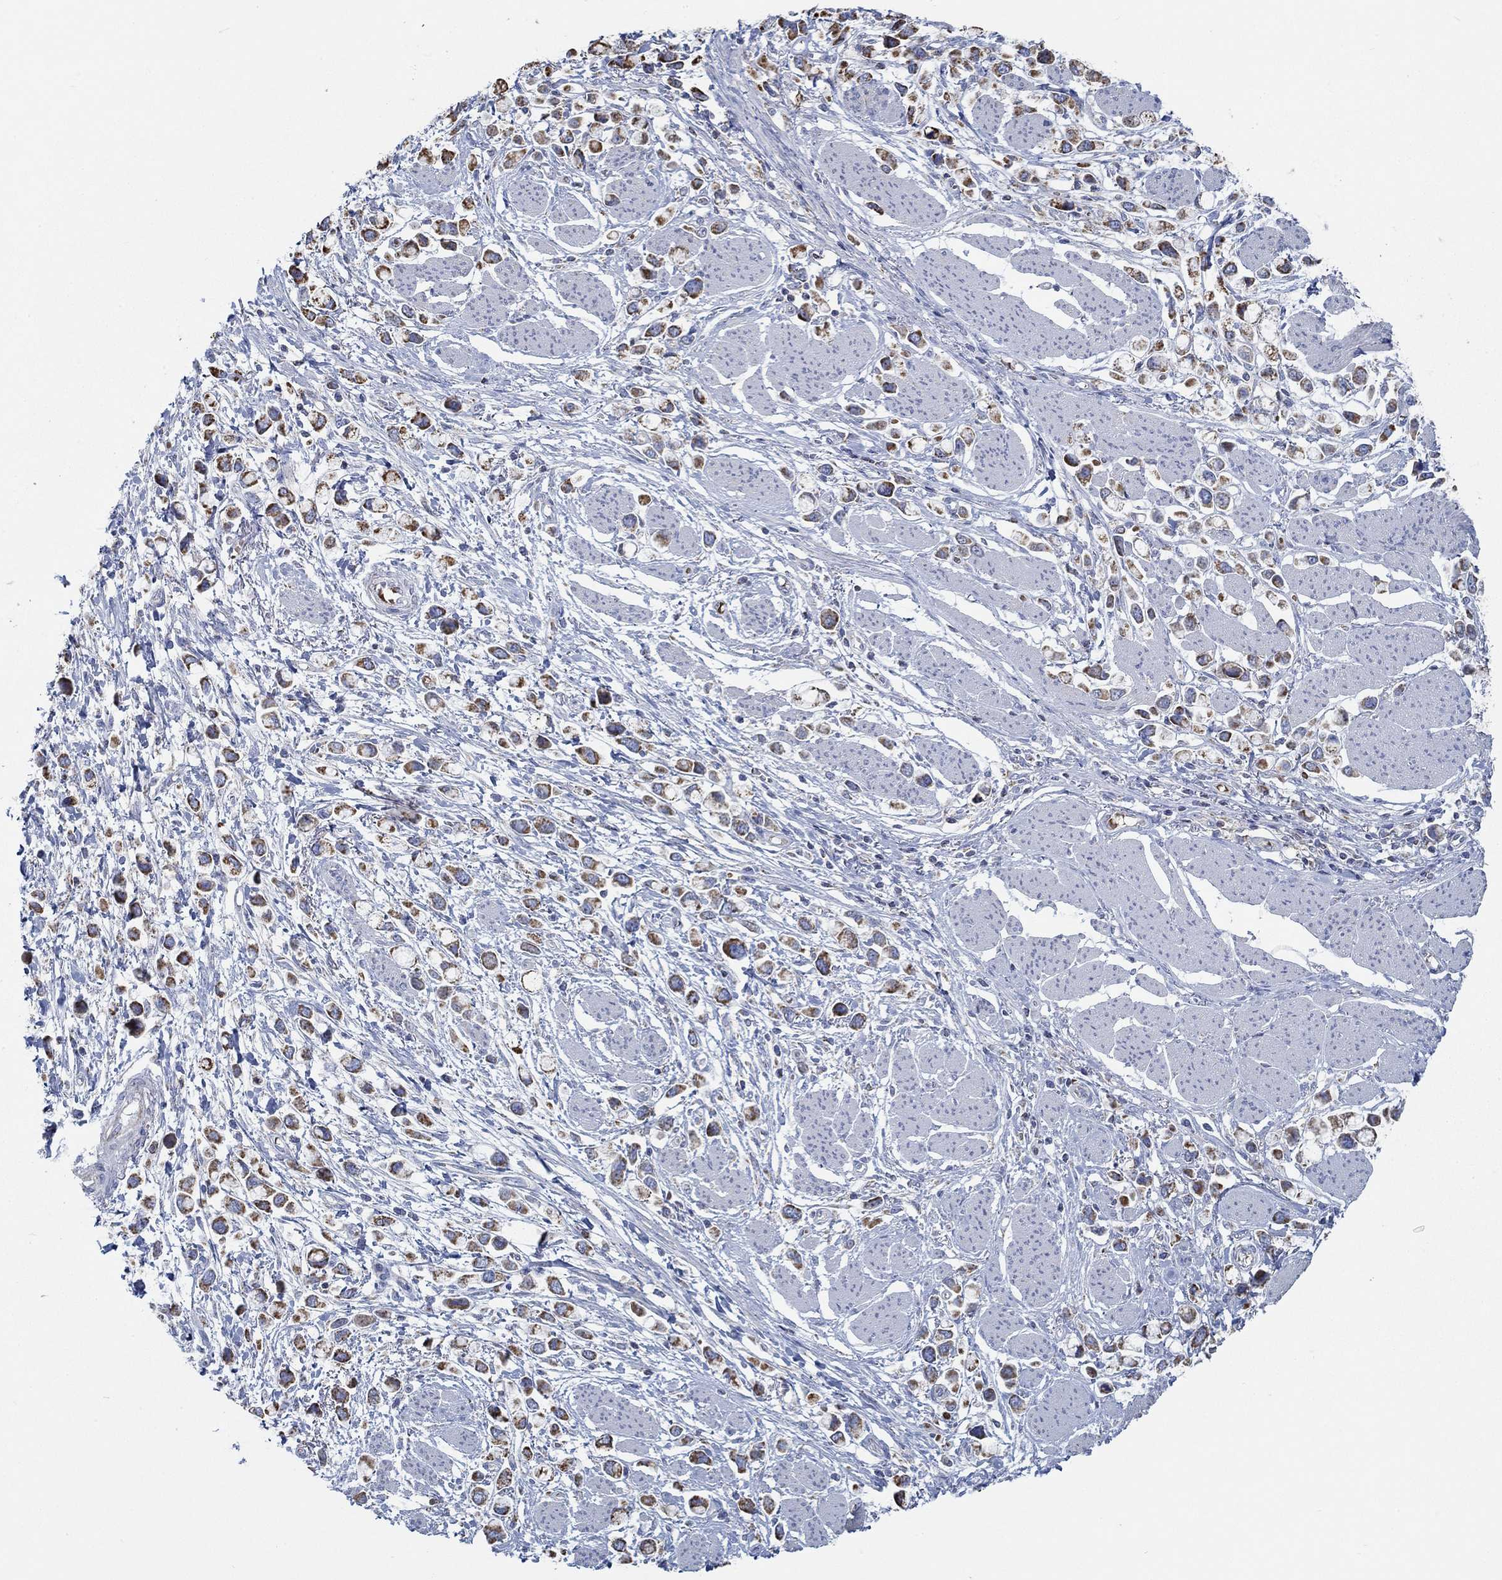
{"staining": {"intensity": "strong", "quantity": "25%-75%", "location": "cytoplasmic/membranous"}, "tissue": "stomach cancer", "cell_type": "Tumor cells", "image_type": "cancer", "snomed": [{"axis": "morphology", "description": "Adenocarcinoma, NOS"}, {"axis": "topography", "description": "Stomach"}], "caption": "IHC of human stomach adenocarcinoma shows high levels of strong cytoplasmic/membranous positivity in approximately 25%-75% of tumor cells. The protein is shown in brown color, while the nuclei are stained blue.", "gene": "GLOD5", "patient": {"sex": "female", "age": 81}}